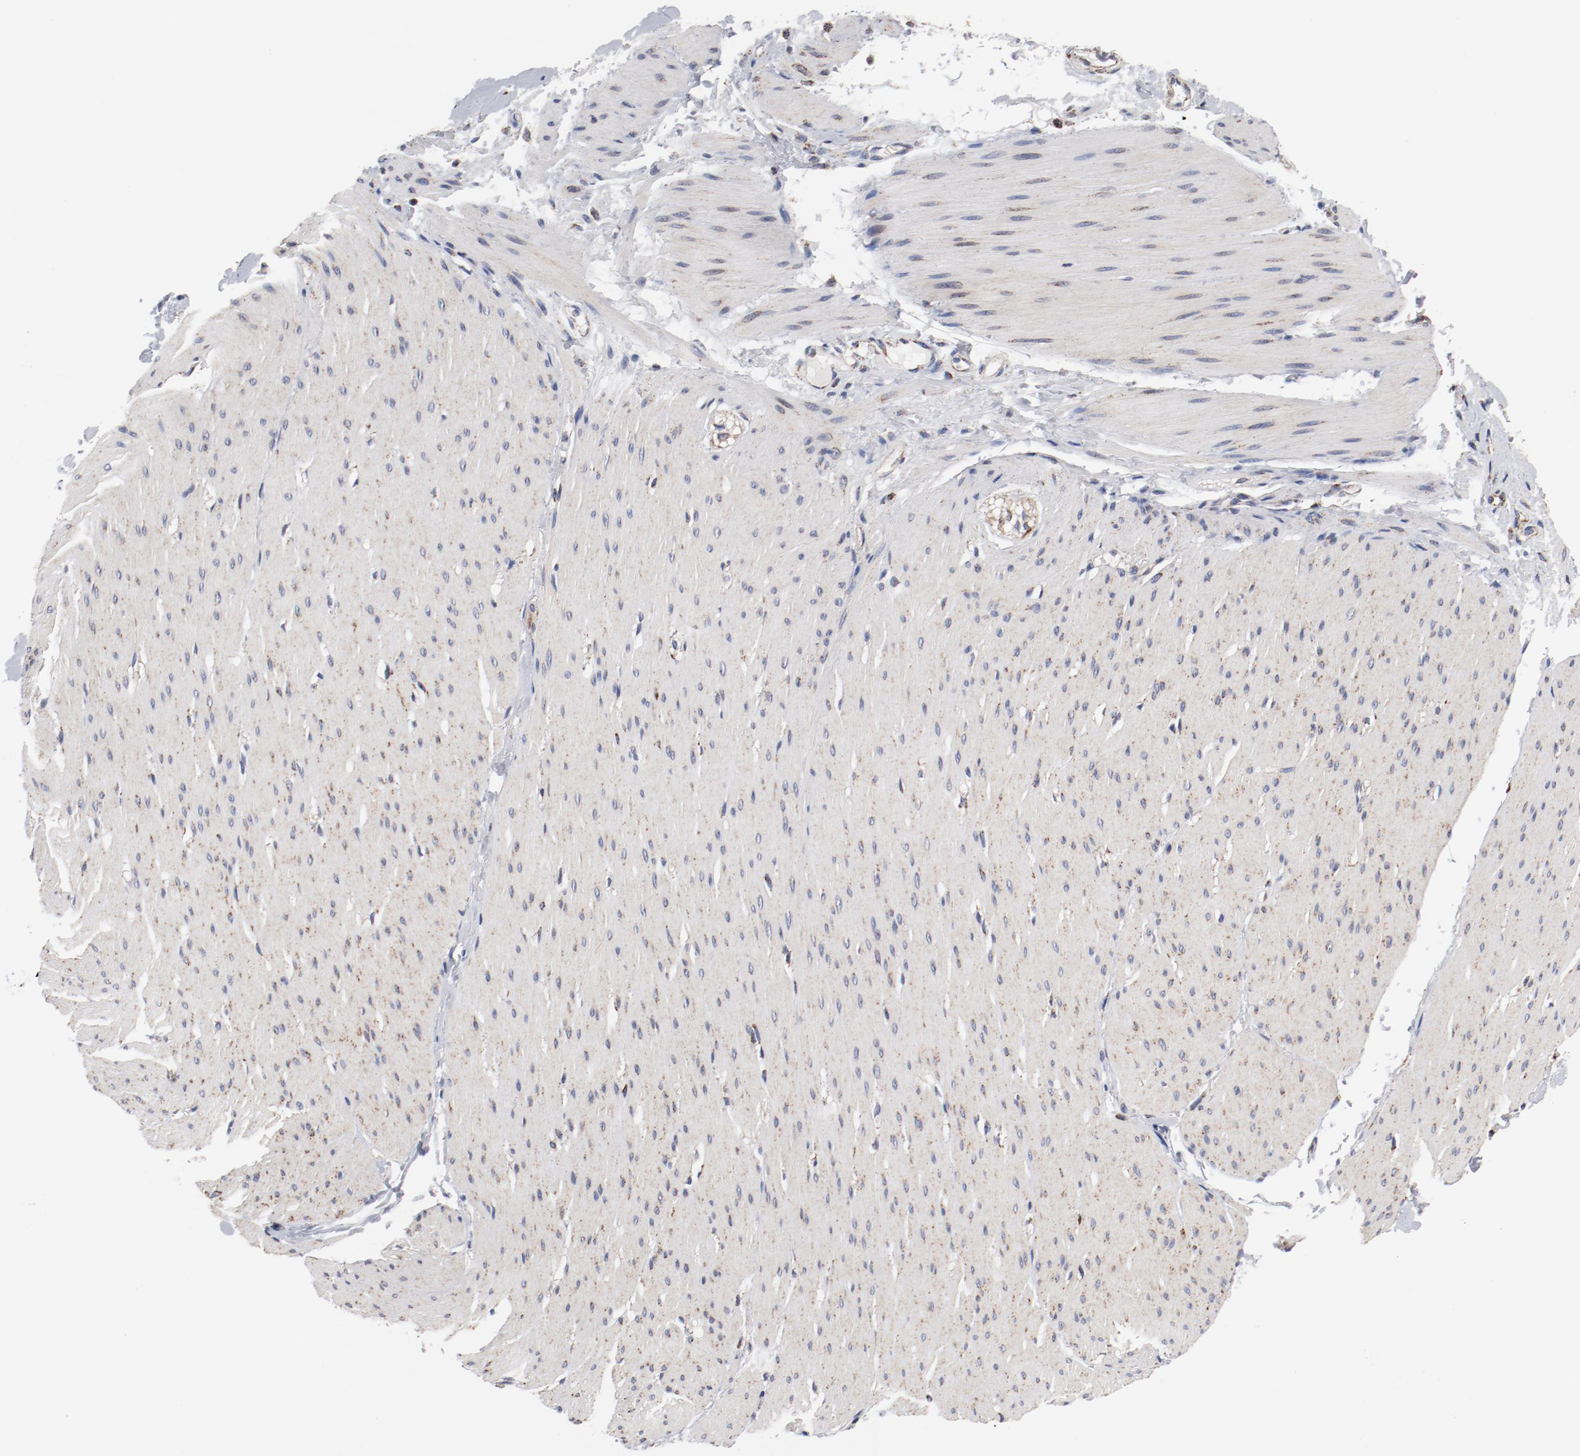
{"staining": {"intensity": "moderate", "quantity": ">75%", "location": "cytoplasmic/membranous"}, "tissue": "smooth muscle", "cell_type": "Smooth muscle cells", "image_type": "normal", "snomed": [{"axis": "morphology", "description": "Normal tissue, NOS"}, {"axis": "topography", "description": "Smooth muscle"}, {"axis": "topography", "description": "Colon"}], "caption": "A high-resolution photomicrograph shows immunohistochemistry (IHC) staining of benign smooth muscle, which displays moderate cytoplasmic/membranous staining in about >75% of smooth muscle cells.", "gene": "NDUFV2", "patient": {"sex": "male", "age": 67}}